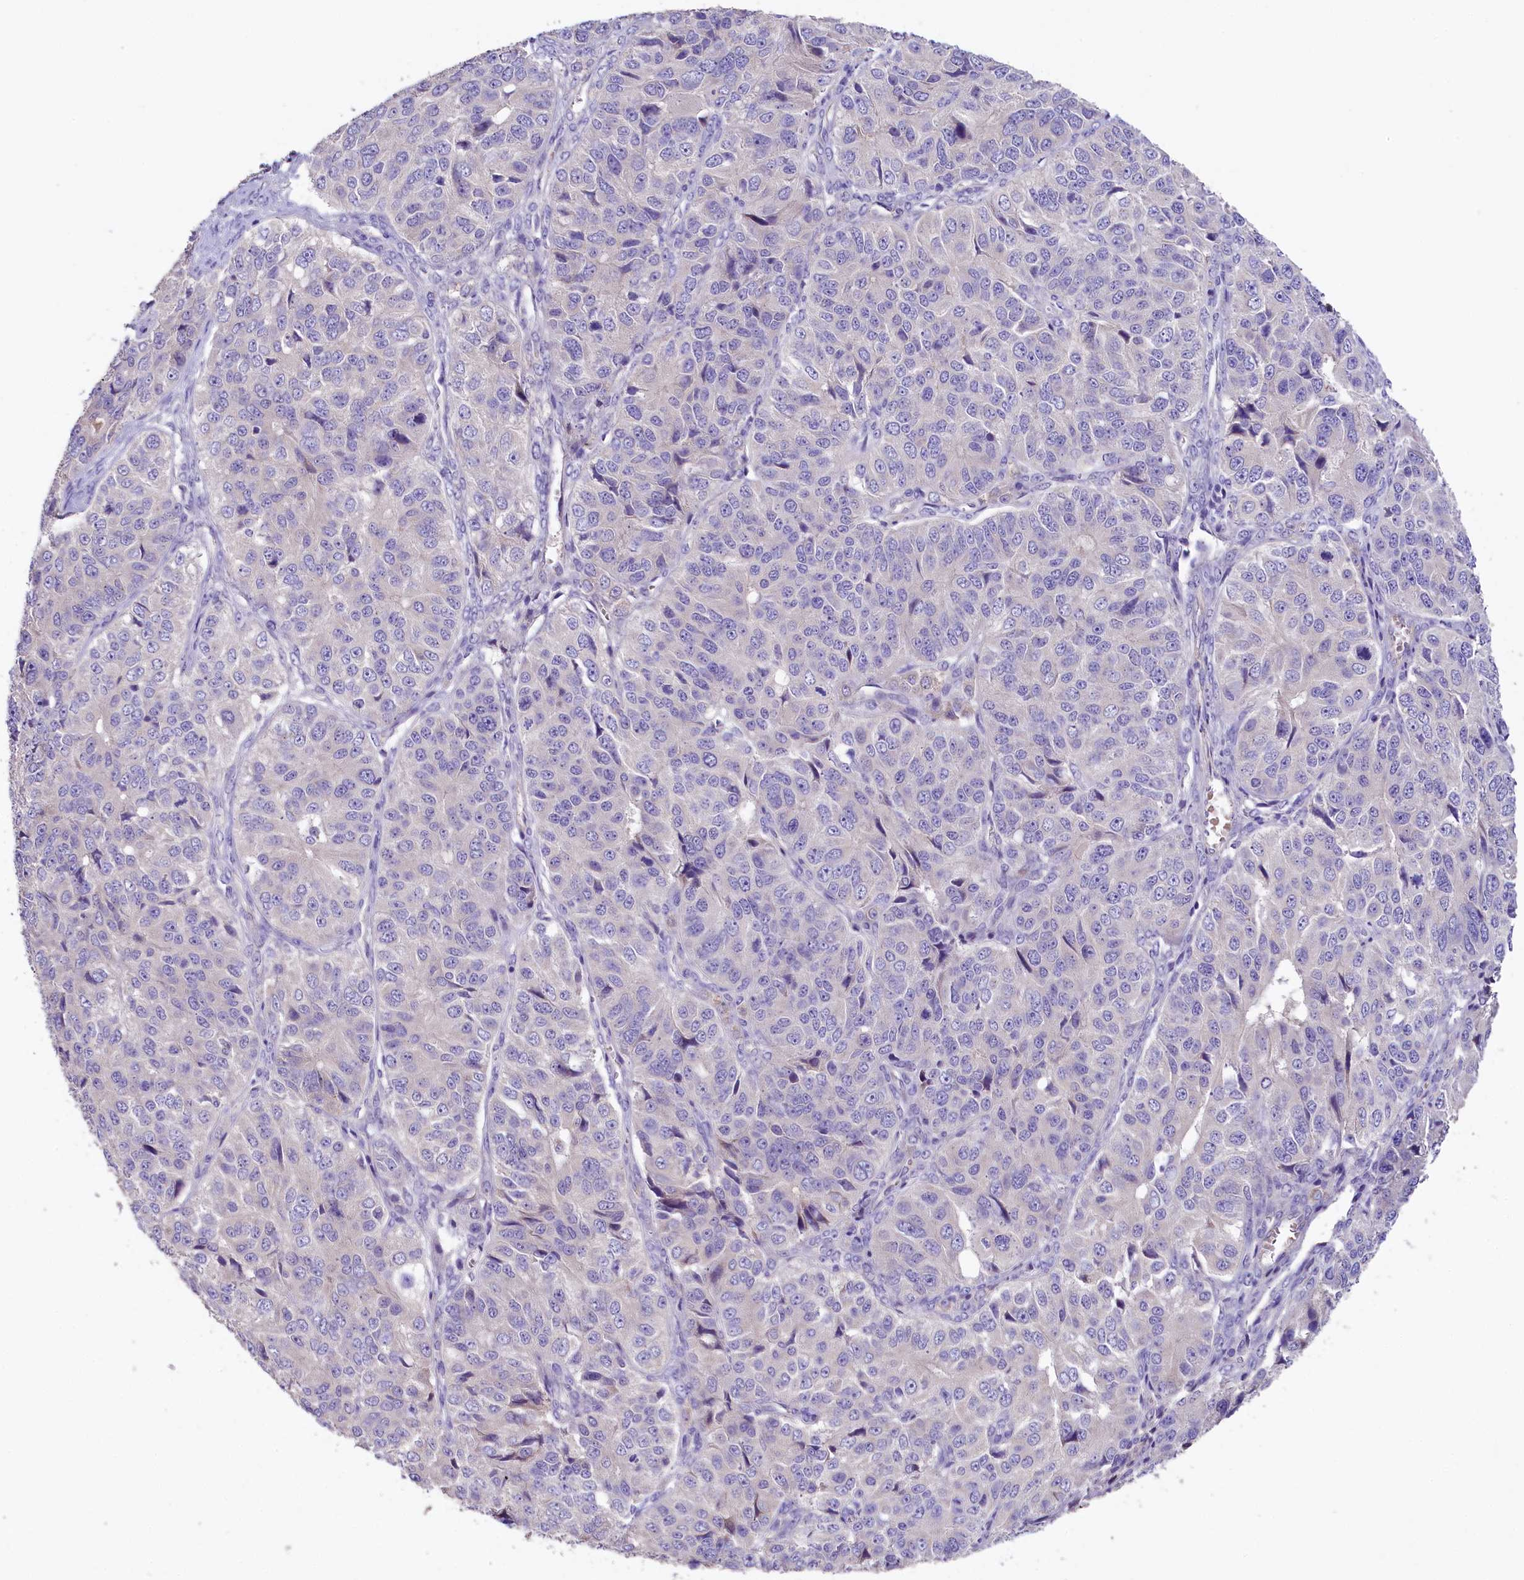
{"staining": {"intensity": "negative", "quantity": "none", "location": "none"}, "tissue": "ovarian cancer", "cell_type": "Tumor cells", "image_type": "cancer", "snomed": [{"axis": "morphology", "description": "Carcinoma, endometroid"}, {"axis": "topography", "description": "Ovary"}], "caption": "Tumor cells are negative for protein expression in human ovarian cancer.", "gene": "CD99L2", "patient": {"sex": "female", "age": 51}}